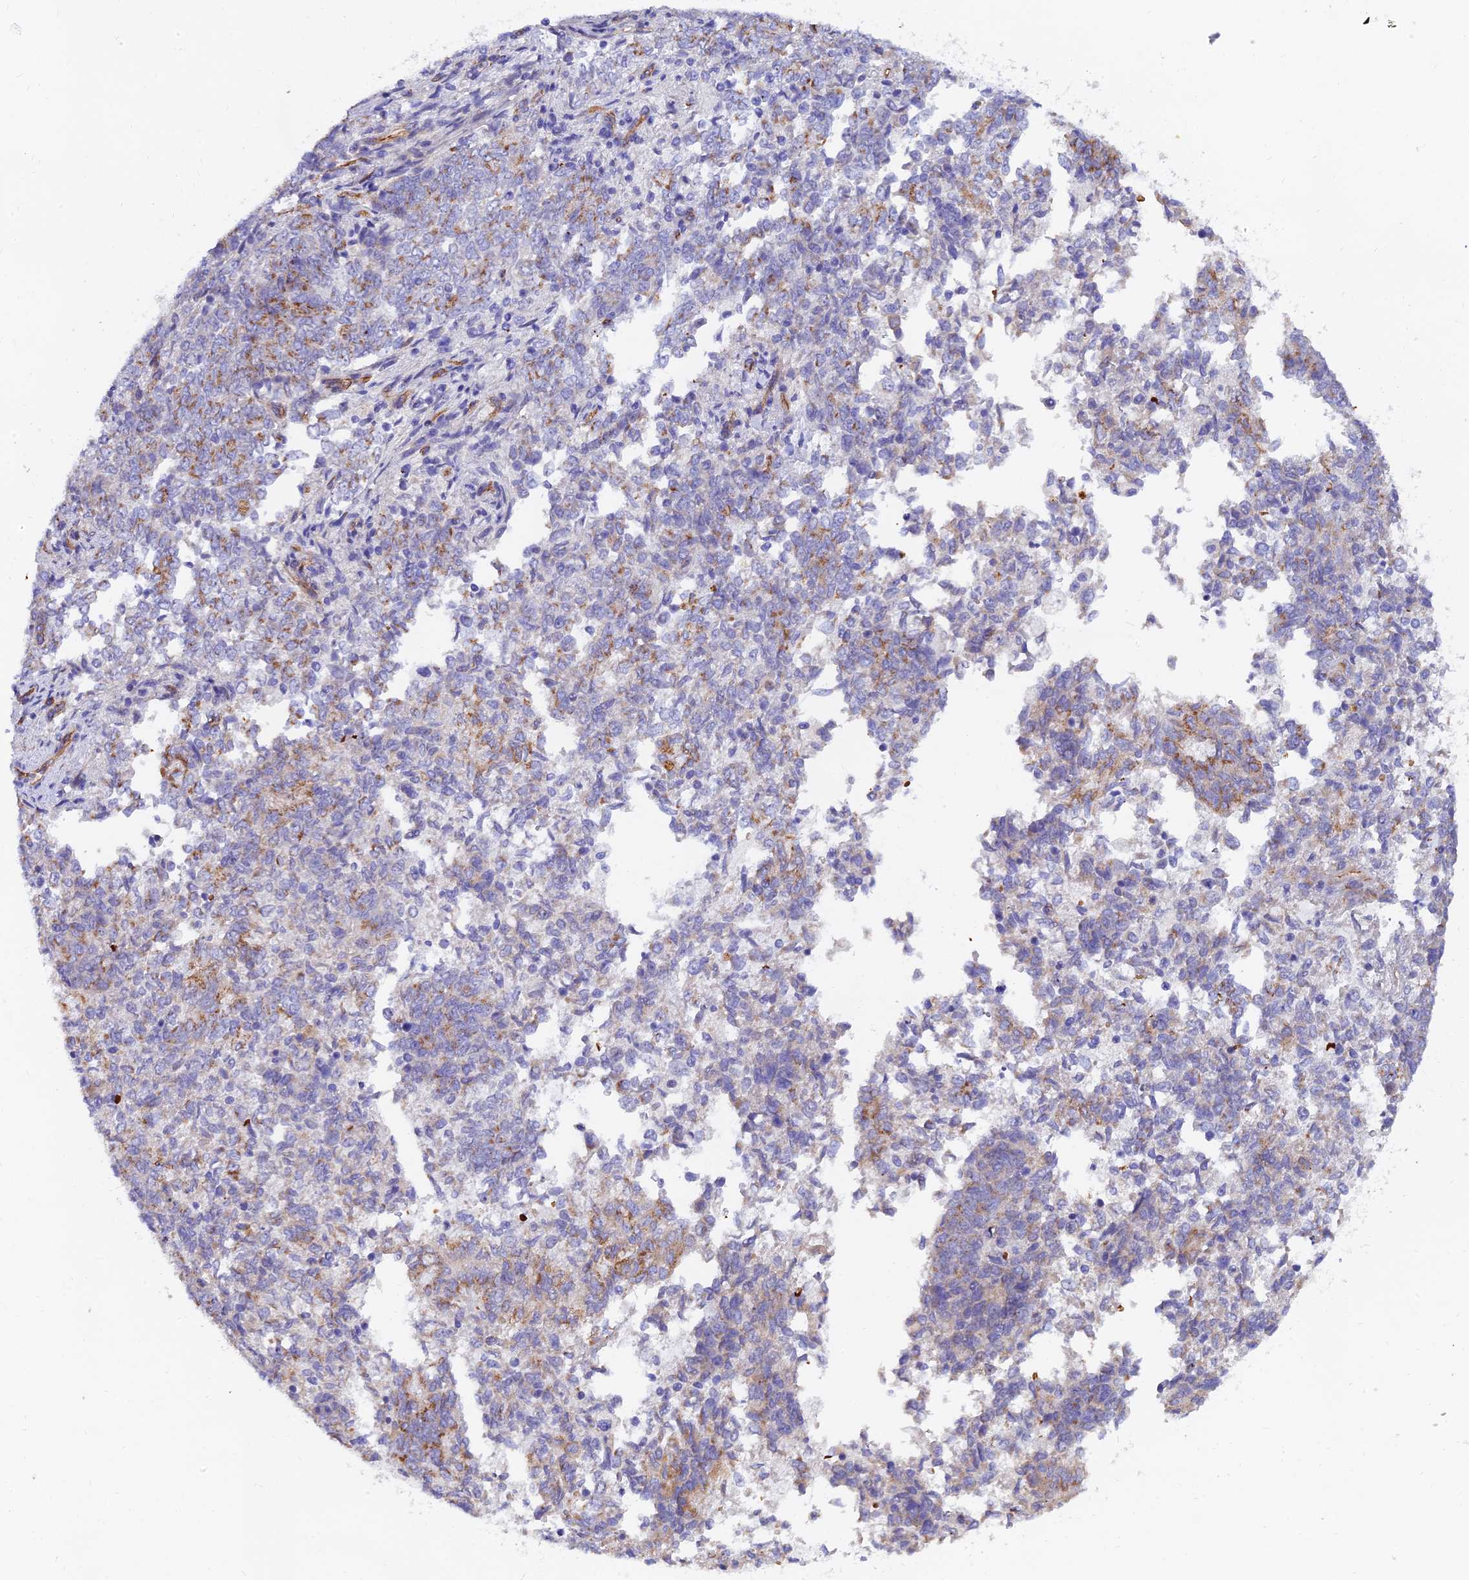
{"staining": {"intensity": "moderate", "quantity": "25%-75%", "location": "cytoplasmic/membranous"}, "tissue": "endometrial cancer", "cell_type": "Tumor cells", "image_type": "cancer", "snomed": [{"axis": "morphology", "description": "Adenocarcinoma, NOS"}, {"axis": "topography", "description": "Endometrium"}], "caption": "Adenocarcinoma (endometrial) tissue displays moderate cytoplasmic/membranous positivity in approximately 25%-75% of tumor cells (IHC, brightfield microscopy, high magnification).", "gene": "ADGRF3", "patient": {"sex": "female", "age": 80}}